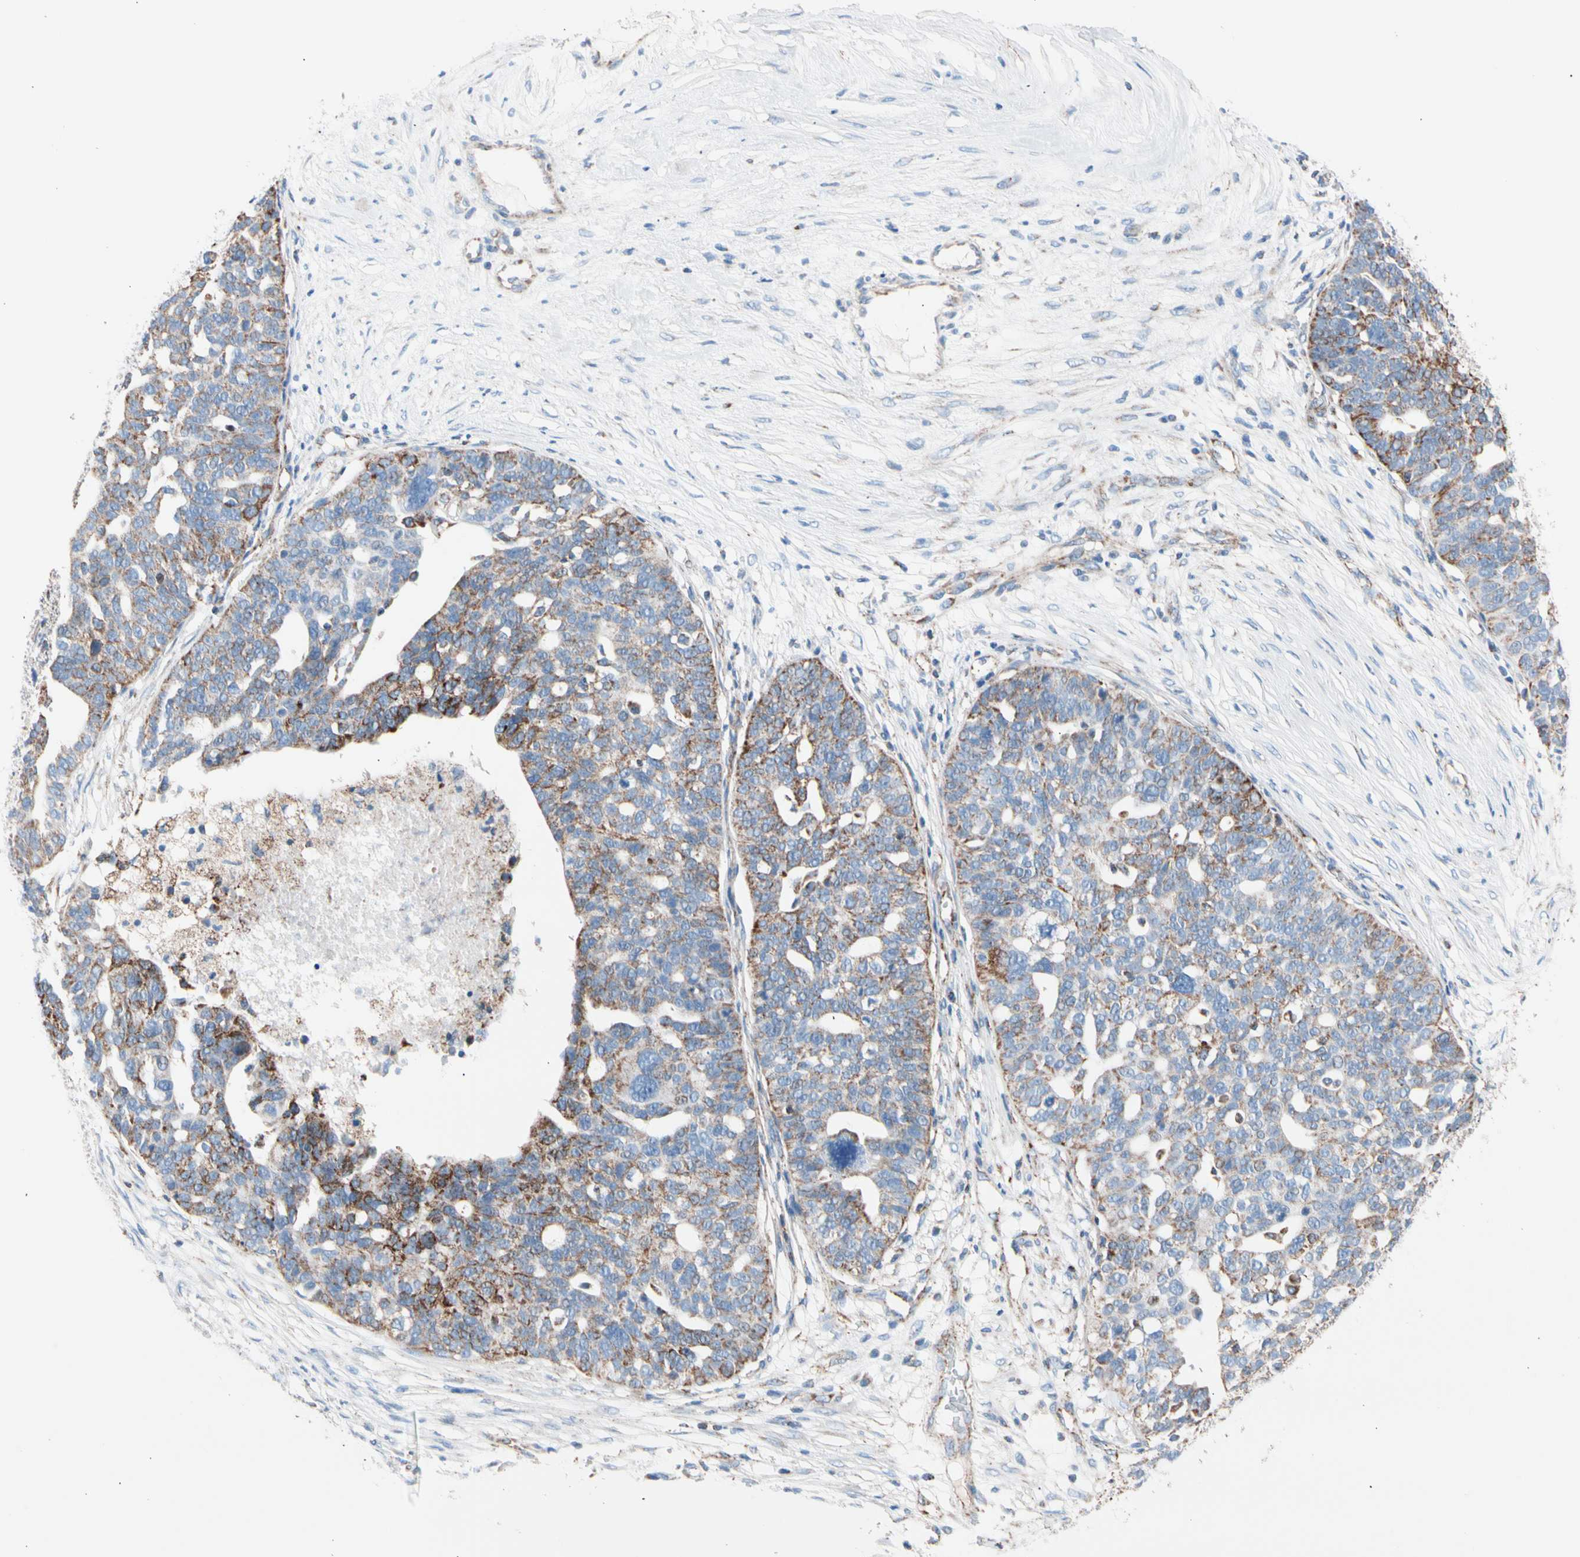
{"staining": {"intensity": "strong", "quantity": "25%-75%", "location": "cytoplasmic/membranous"}, "tissue": "ovarian cancer", "cell_type": "Tumor cells", "image_type": "cancer", "snomed": [{"axis": "morphology", "description": "Cystadenocarcinoma, serous, NOS"}, {"axis": "topography", "description": "Ovary"}], "caption": "Immunohistochemical staining of human ovarian cancer (serous cystadenocarcinoma) shows high levels of strong cytoplasmic/membranous protein expression in about 25%-75% of tumor cells. (Stains: DAB in brown, nuclei in blue, Microscopy: brightfield microscopy at high magnification).", "gene": "HK1", "patient": {"sex": "female", "age": 59}}